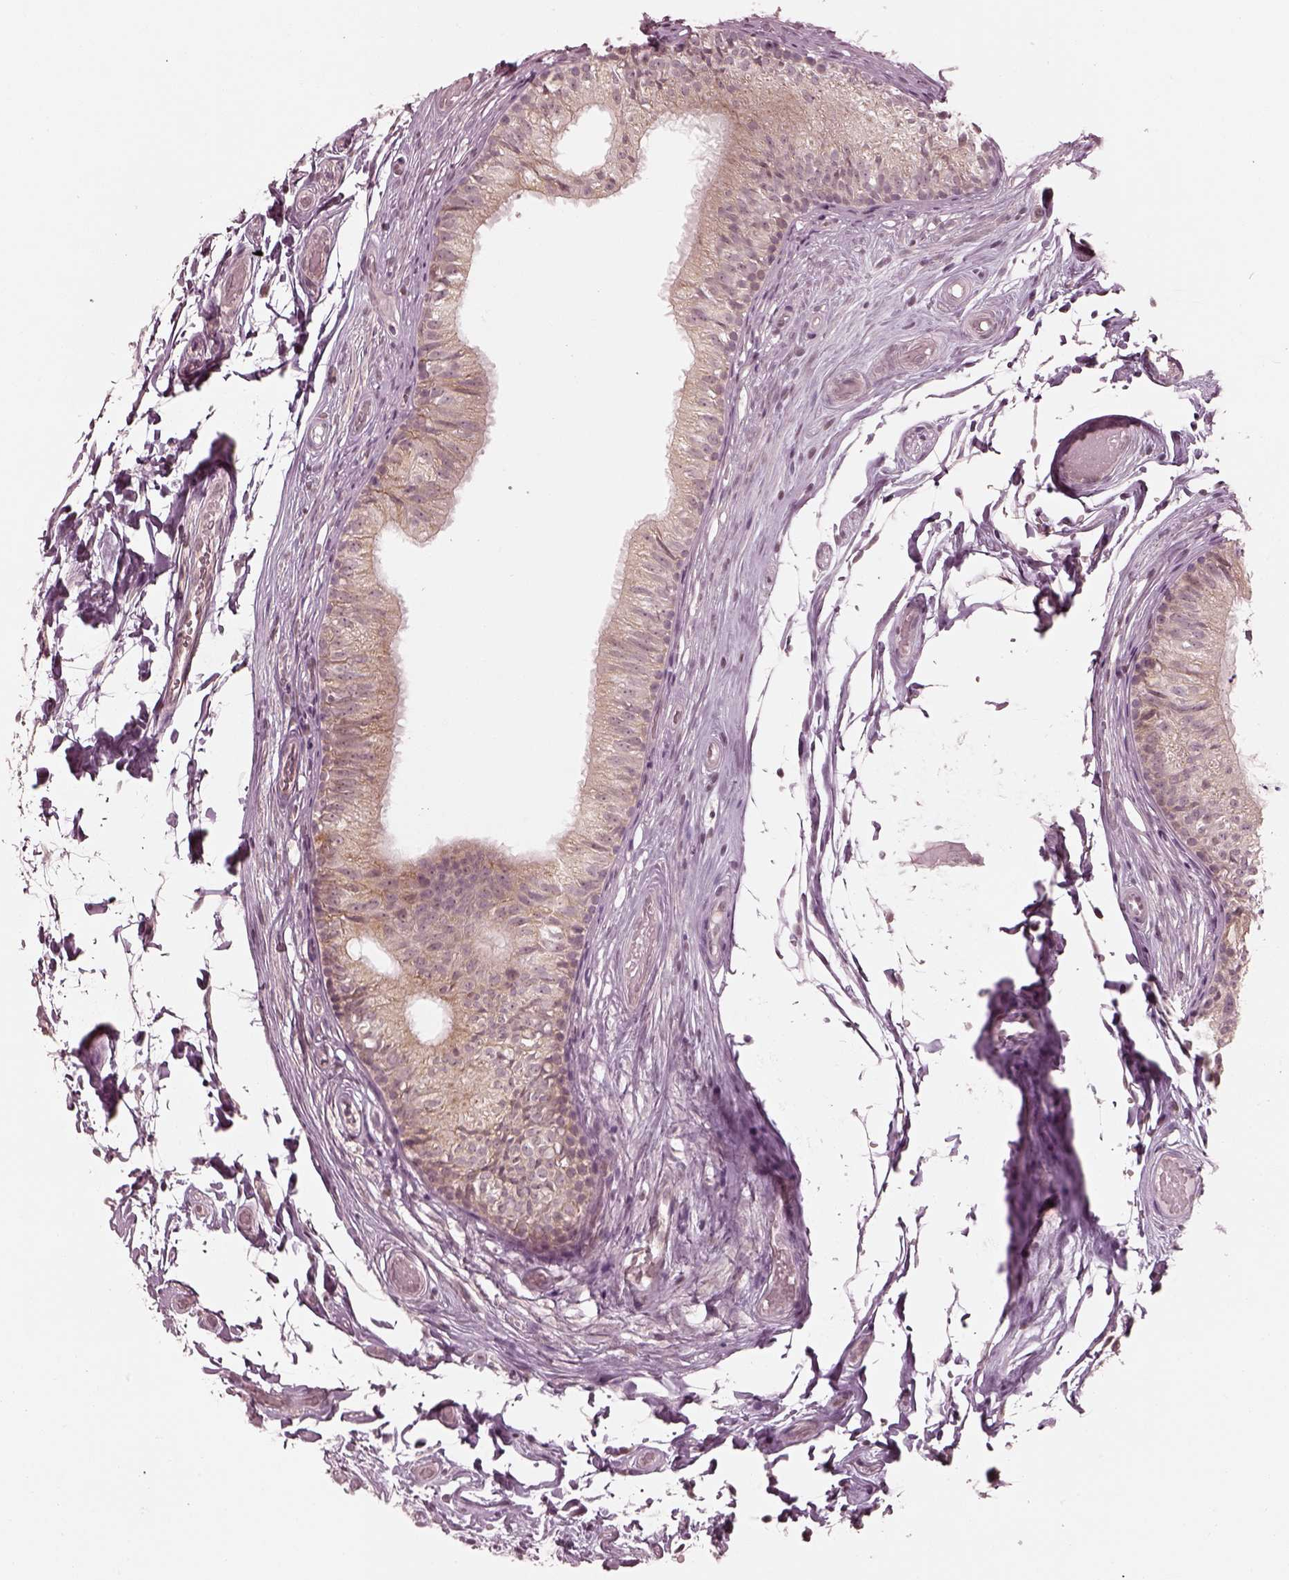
{"staining": {"intensity": "weak", "quantity": "<25%", "location": "cytoplasmic/membranous"}, "tissue": "epididymis", "cell_type": "Glandular cells", "image_type": "normal", "snomed": [{"axis": "morphology", "description": "Normal tissue, NOS"}, {"axis": "topography", "description": "Epididymis"}], "caption": "The histopathology image demonstrates no significant staining in glandular cells of epididymis. The staining is performed using DAB (3,3'-diaminobenzidine) brown chromogen with nuclei counter-stained in using hematoxylin.", "gene": "IQCB1", "patient": {"sex": "male", "age": 29}}